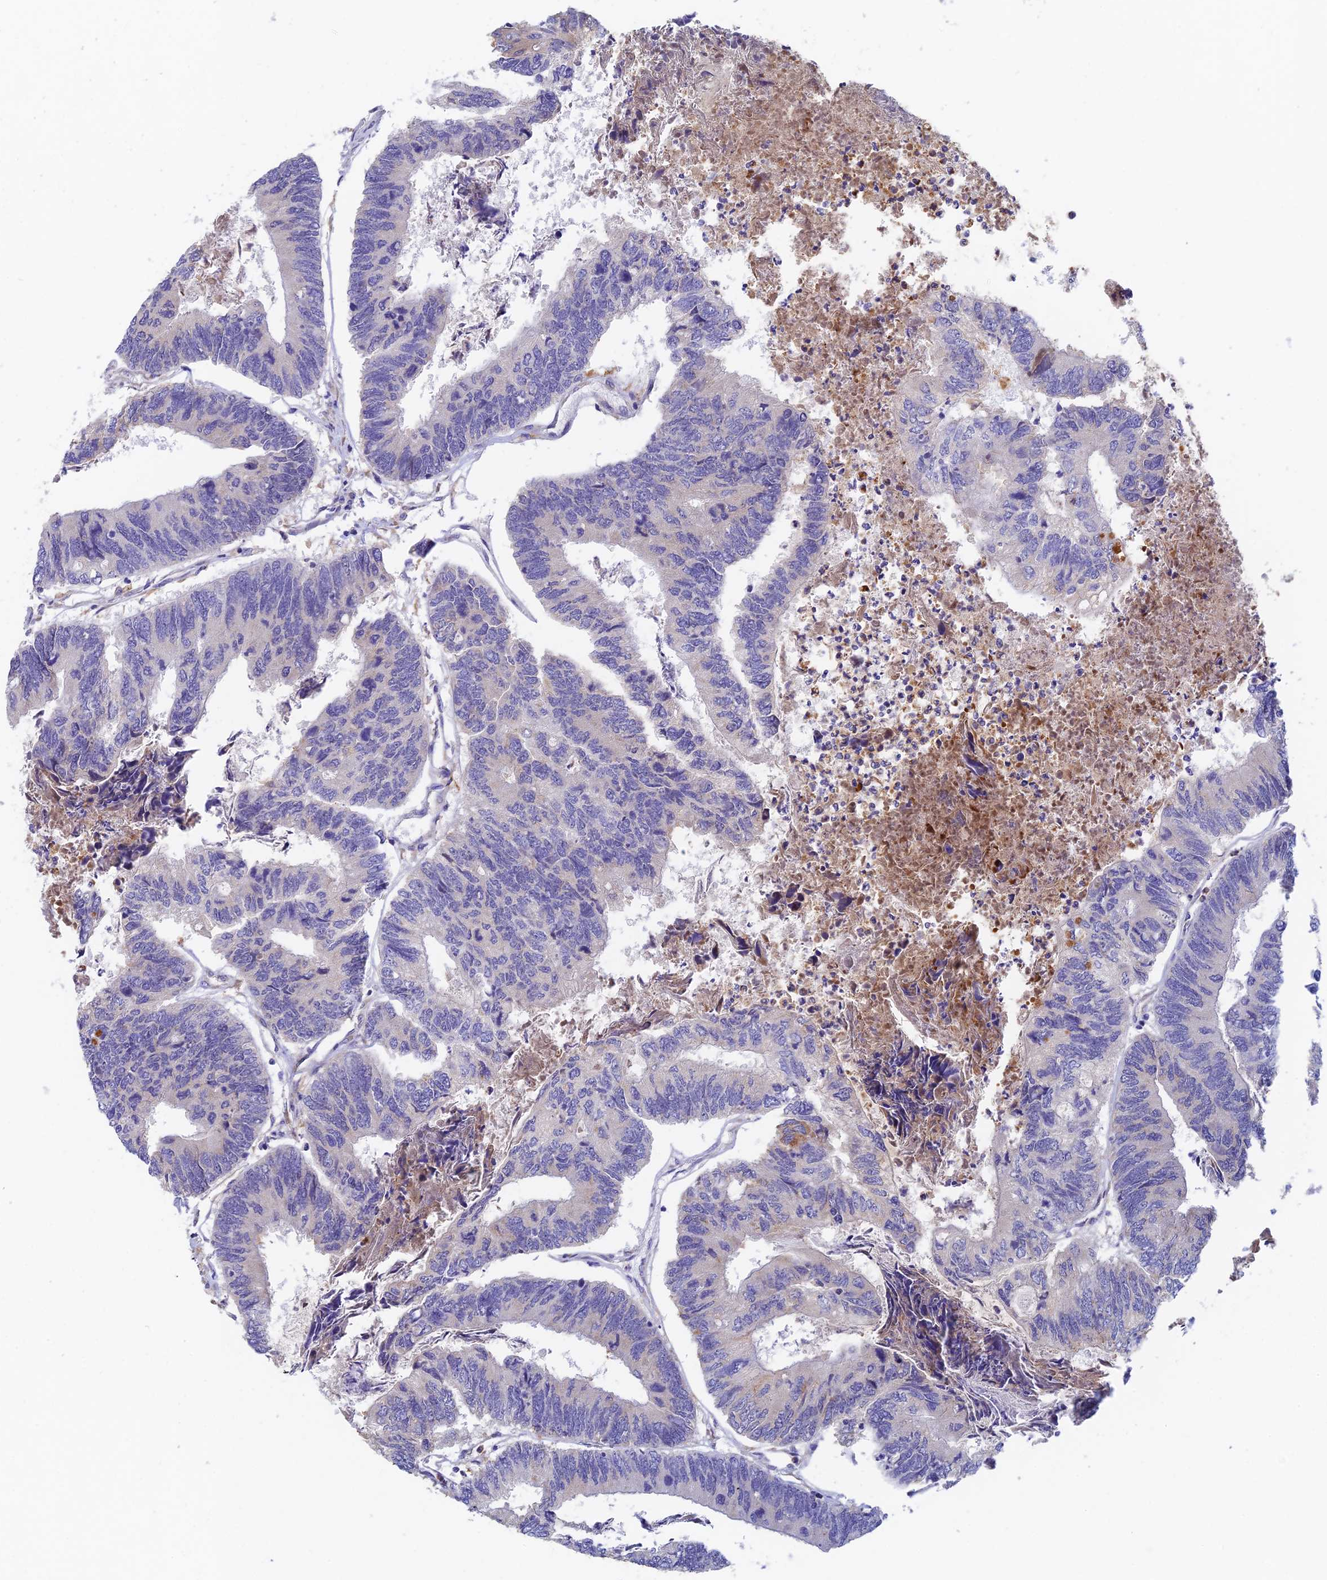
{"staining": {"intensity": "weak", "quantity": "<25%", "location": "cytoplasmic/membranous"}, "tissue": "colorectal cancer", "cell_type": "Tumor cells", "image_type": "cancer", "snomed": [{"axis": "morphology", "description": "Adenocarcinoma, NOS"}, {"axis": "topography", "description": "Colon"}], "caption": "Tumor cells are negative for protein expression in human adenocarcinoma (colorectal).", "gene": "RPGRIP1L", "patient": {"sex": "female", "age": 67}}